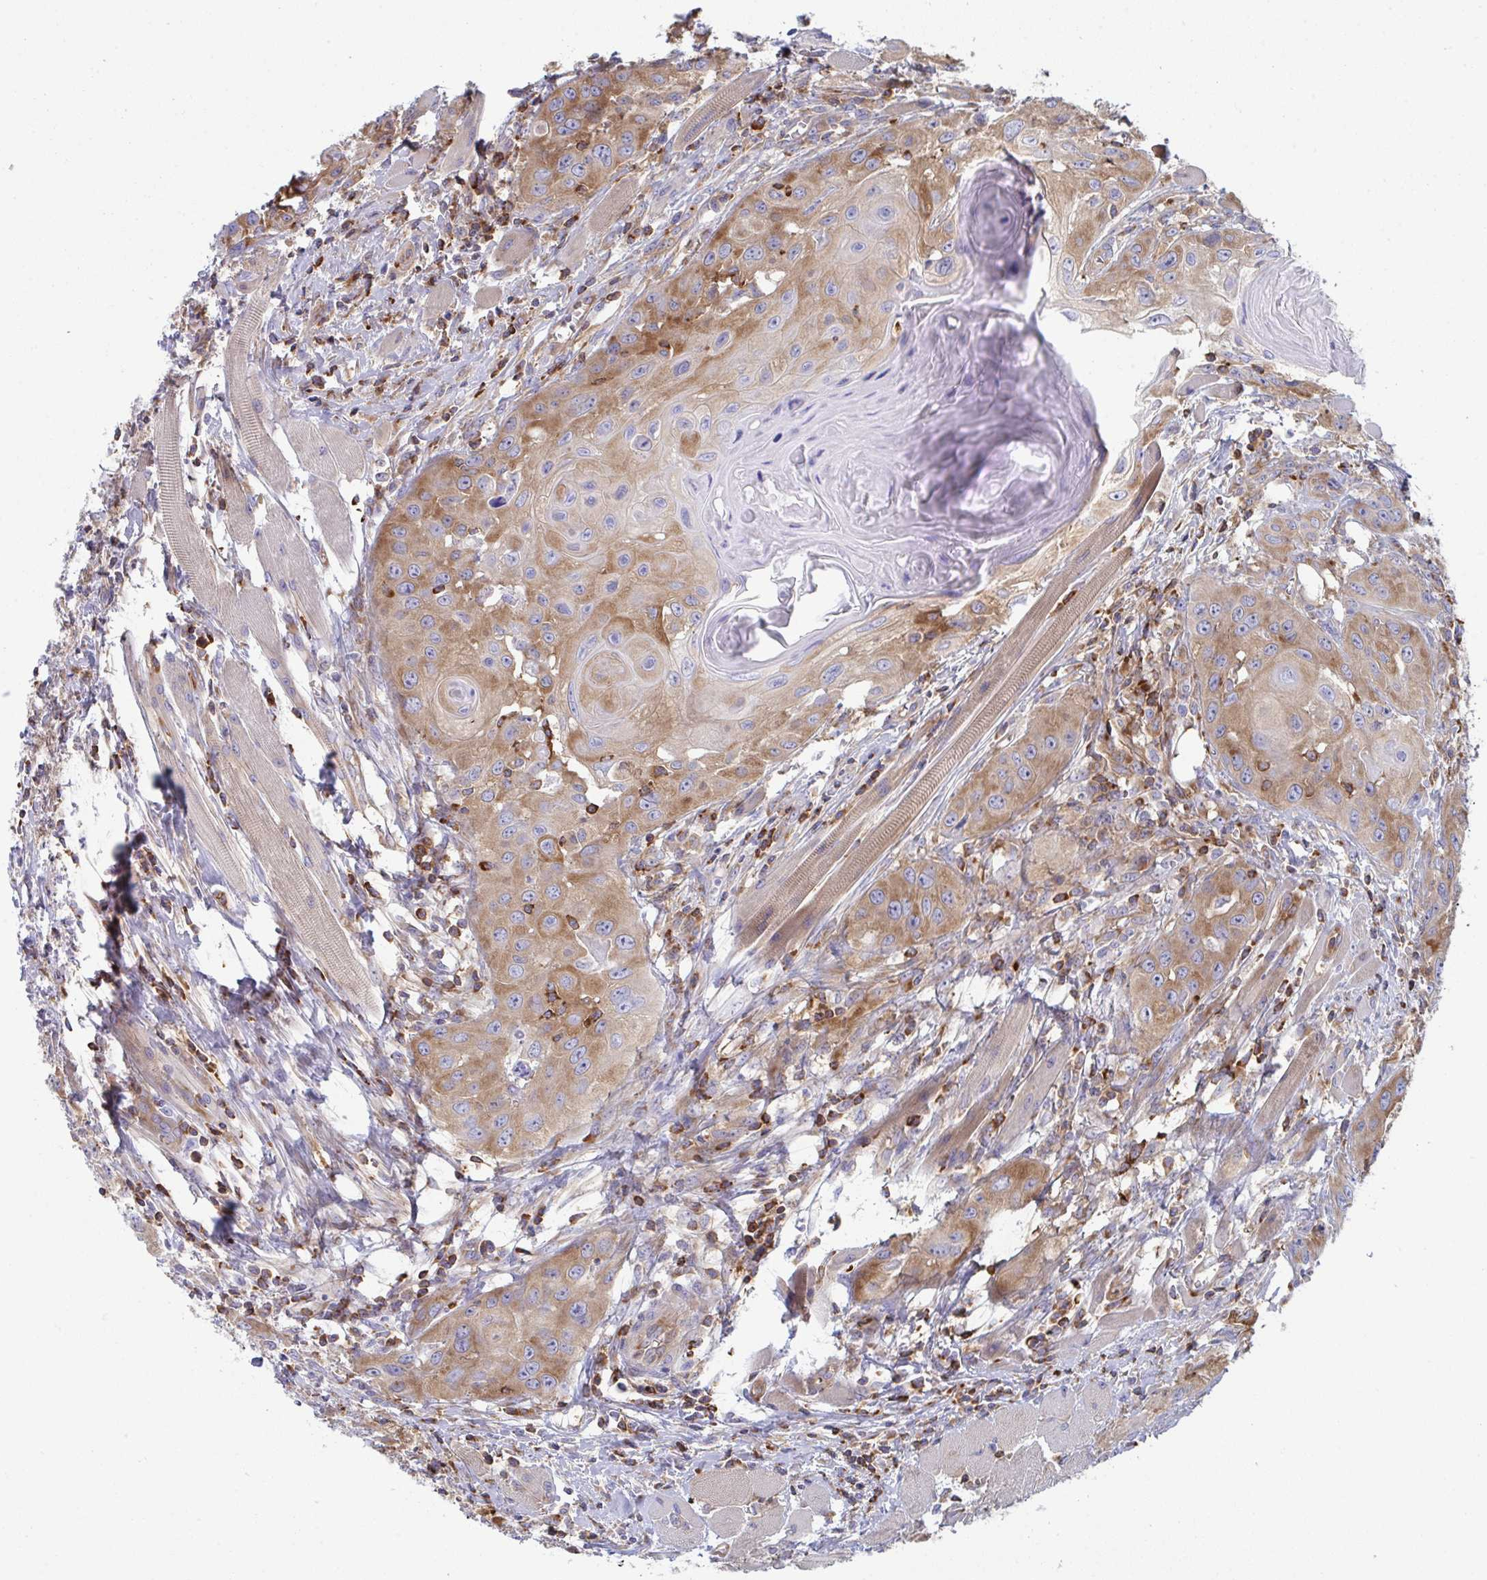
{"staining": {"intensity": "moderate", "quantity": ">75%", "location": "cytoplasmic/membranous"}, "tissue": "head and neck cancer", "cell_type": "Tumor cells", "image_type": "cancer", "snomed": [{"axis": "morphology", "description": "Squamous cell carcinoma, NOS"}, {"axis": "topography", "description": "Oral tissue"}, {"axis": "topography", "description": "Head-Neck"}], "caption": "This is an image of immunohistochemistry (IHC) staining of head and neck squamous cell carcinoma, which shows moderate staining in the cytoplasmic/membranous of tumor cells.", "gene": "WNK1", "patient": {"sex": "male", "age": 58}}